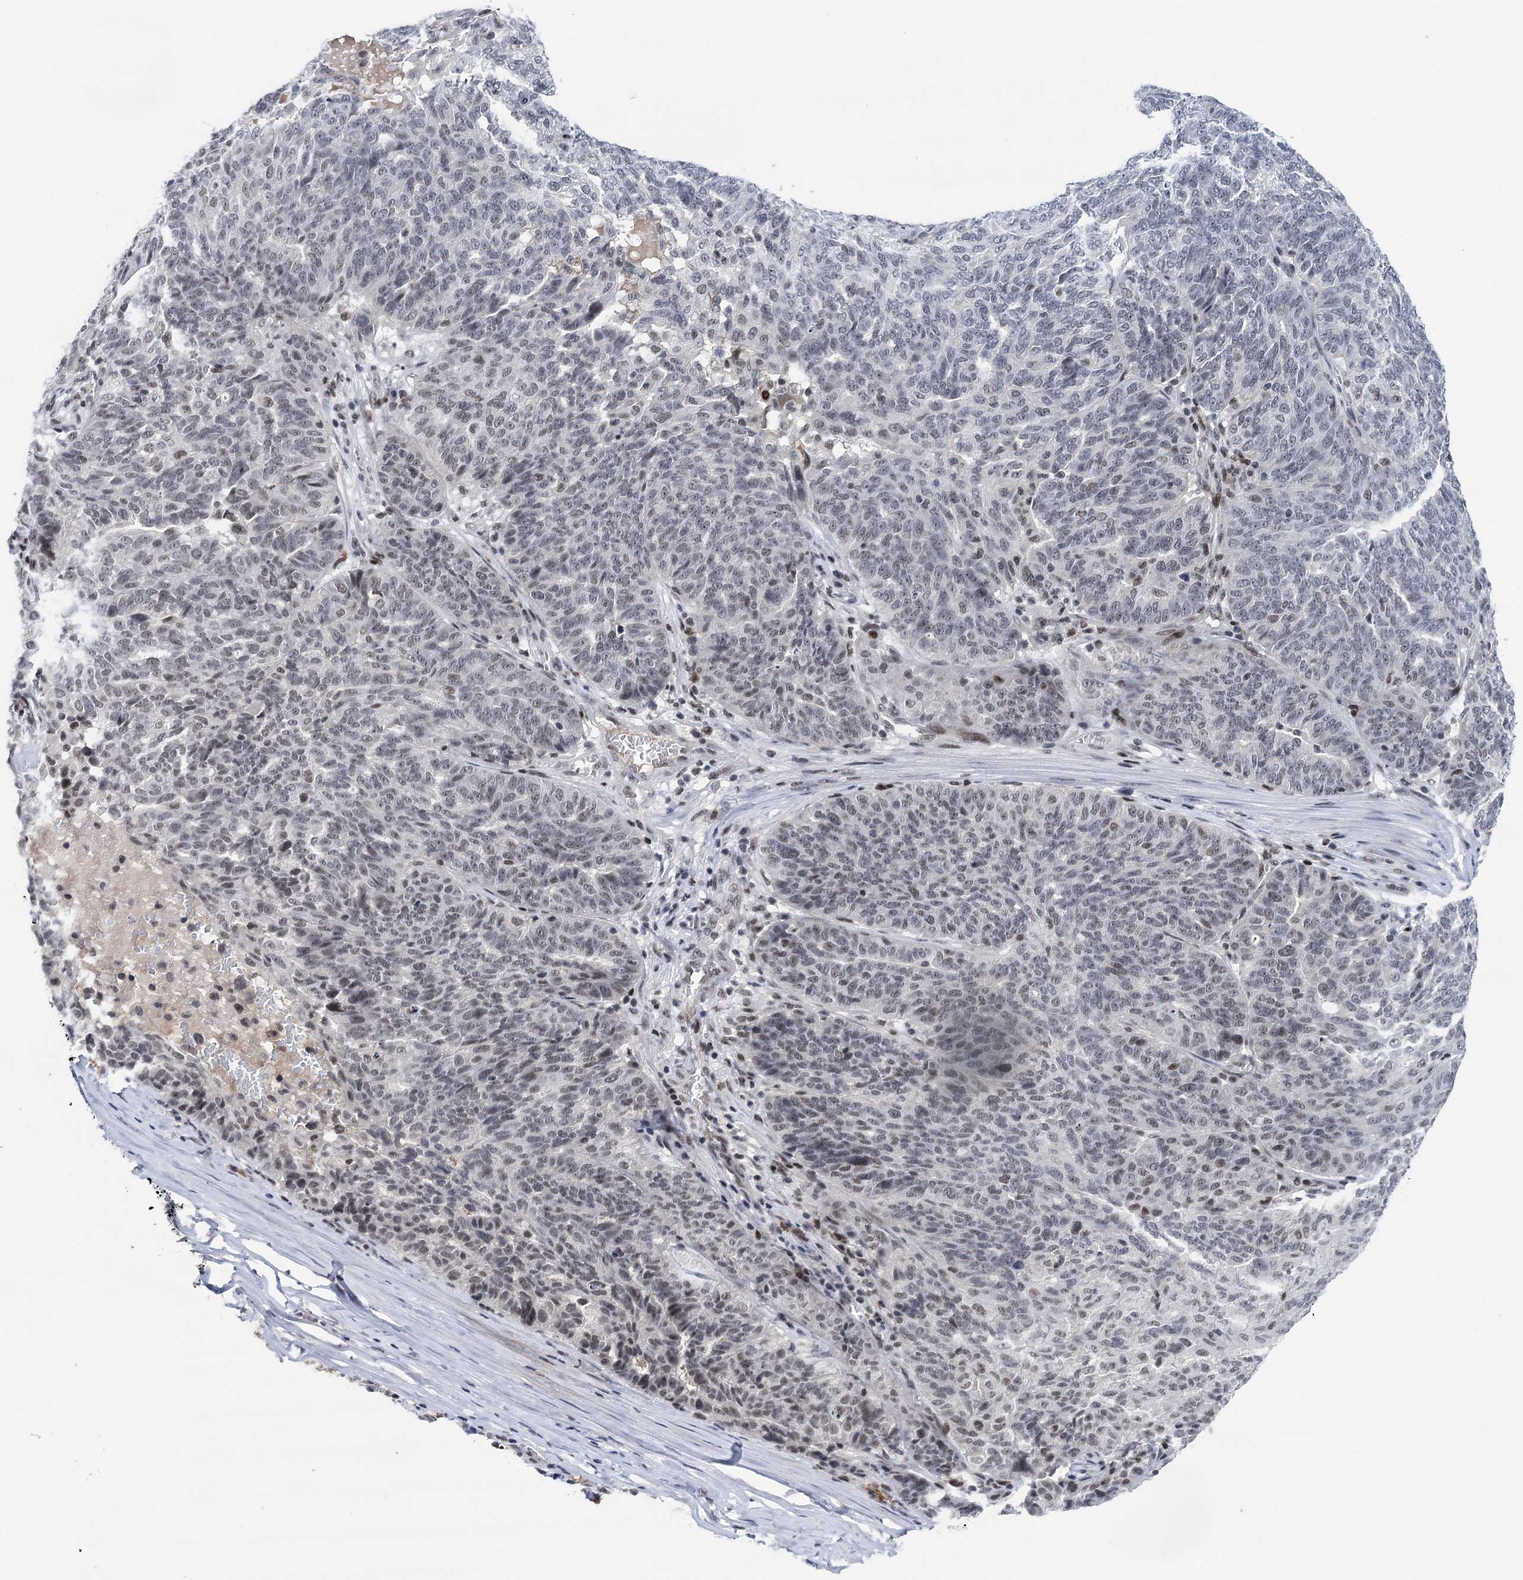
{"staining": {"intensity": "weak", "quantity": "<25%", "location": "nuclear"}, "tissue": "ovarian cancer", "cell_type": "Tumor cells", "image_type": "cancer", "snomed": [{"axis": "morphology", "description": "Cystadenocarcinoma, serous, NOS"}, {"axis": "topography", "description": "Ovary"}], "caption": "Immunohistochemistry (IHC) histopathology image of human ovarian cancer (serous cystadenocarcinoma) stained for a protein (brown), which shows no staining in tumor cells.", "gene": "ZCCHC10", "patient": {"sex": "female", "age": 59}}